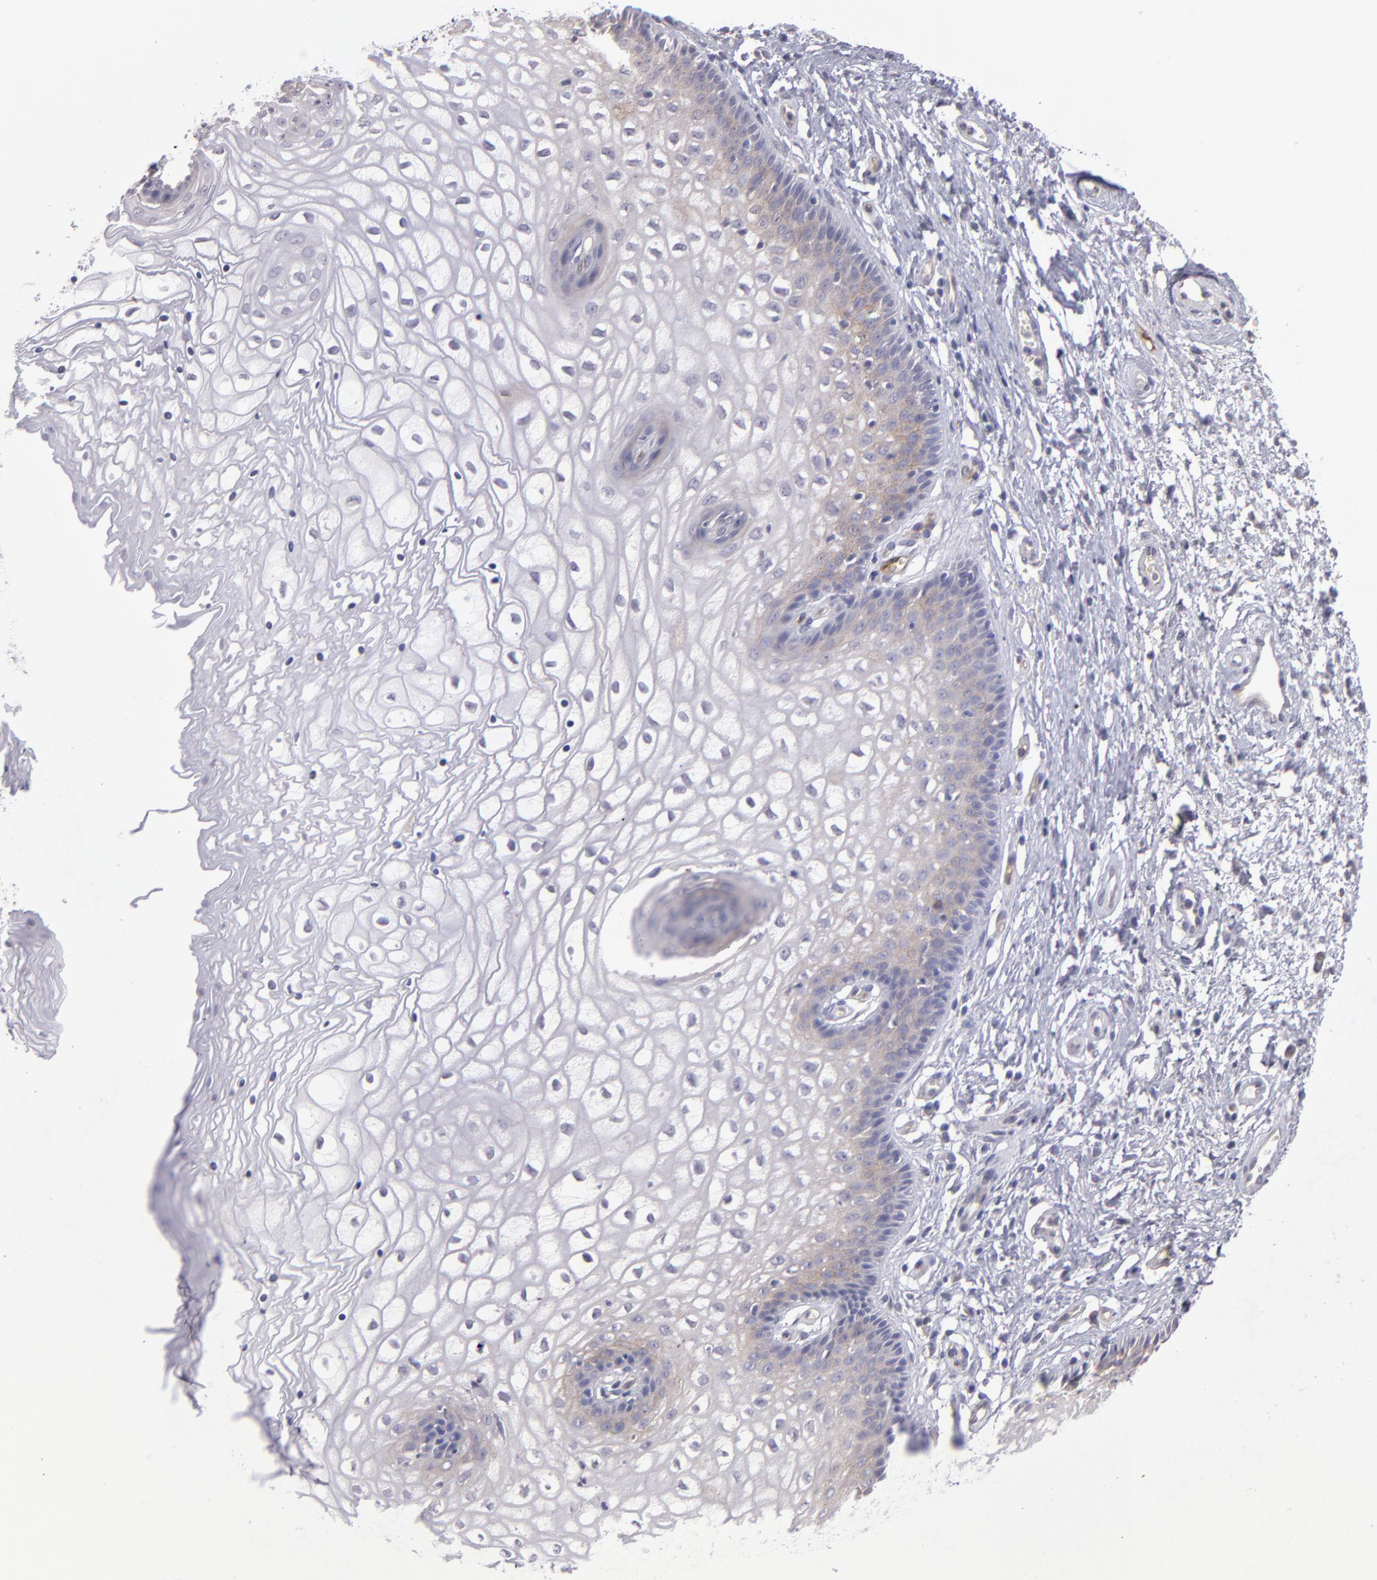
{"staining": {"intensity": "weak", "quantity": "<25%", "location": "cytoplasmic/membranous"}, "tissue": "vagina", "cell_type": "Squamous epithelial cells", "image_type": "normal", "snomed": [{"axis": "morphology", "description": "Normal tissue, NOS"}, {"axis": "topography", "description": "Vagina"}], "caption": "This photomicrograph is of benign vagina stained with immunohistochemistry (IHC) to label a protein in brown with the nuclei are counter-stained blue. There is no positivity in squamous epithelial cells.", "gene": "THBD", "patient": {"sex": "female", "age": 34}}